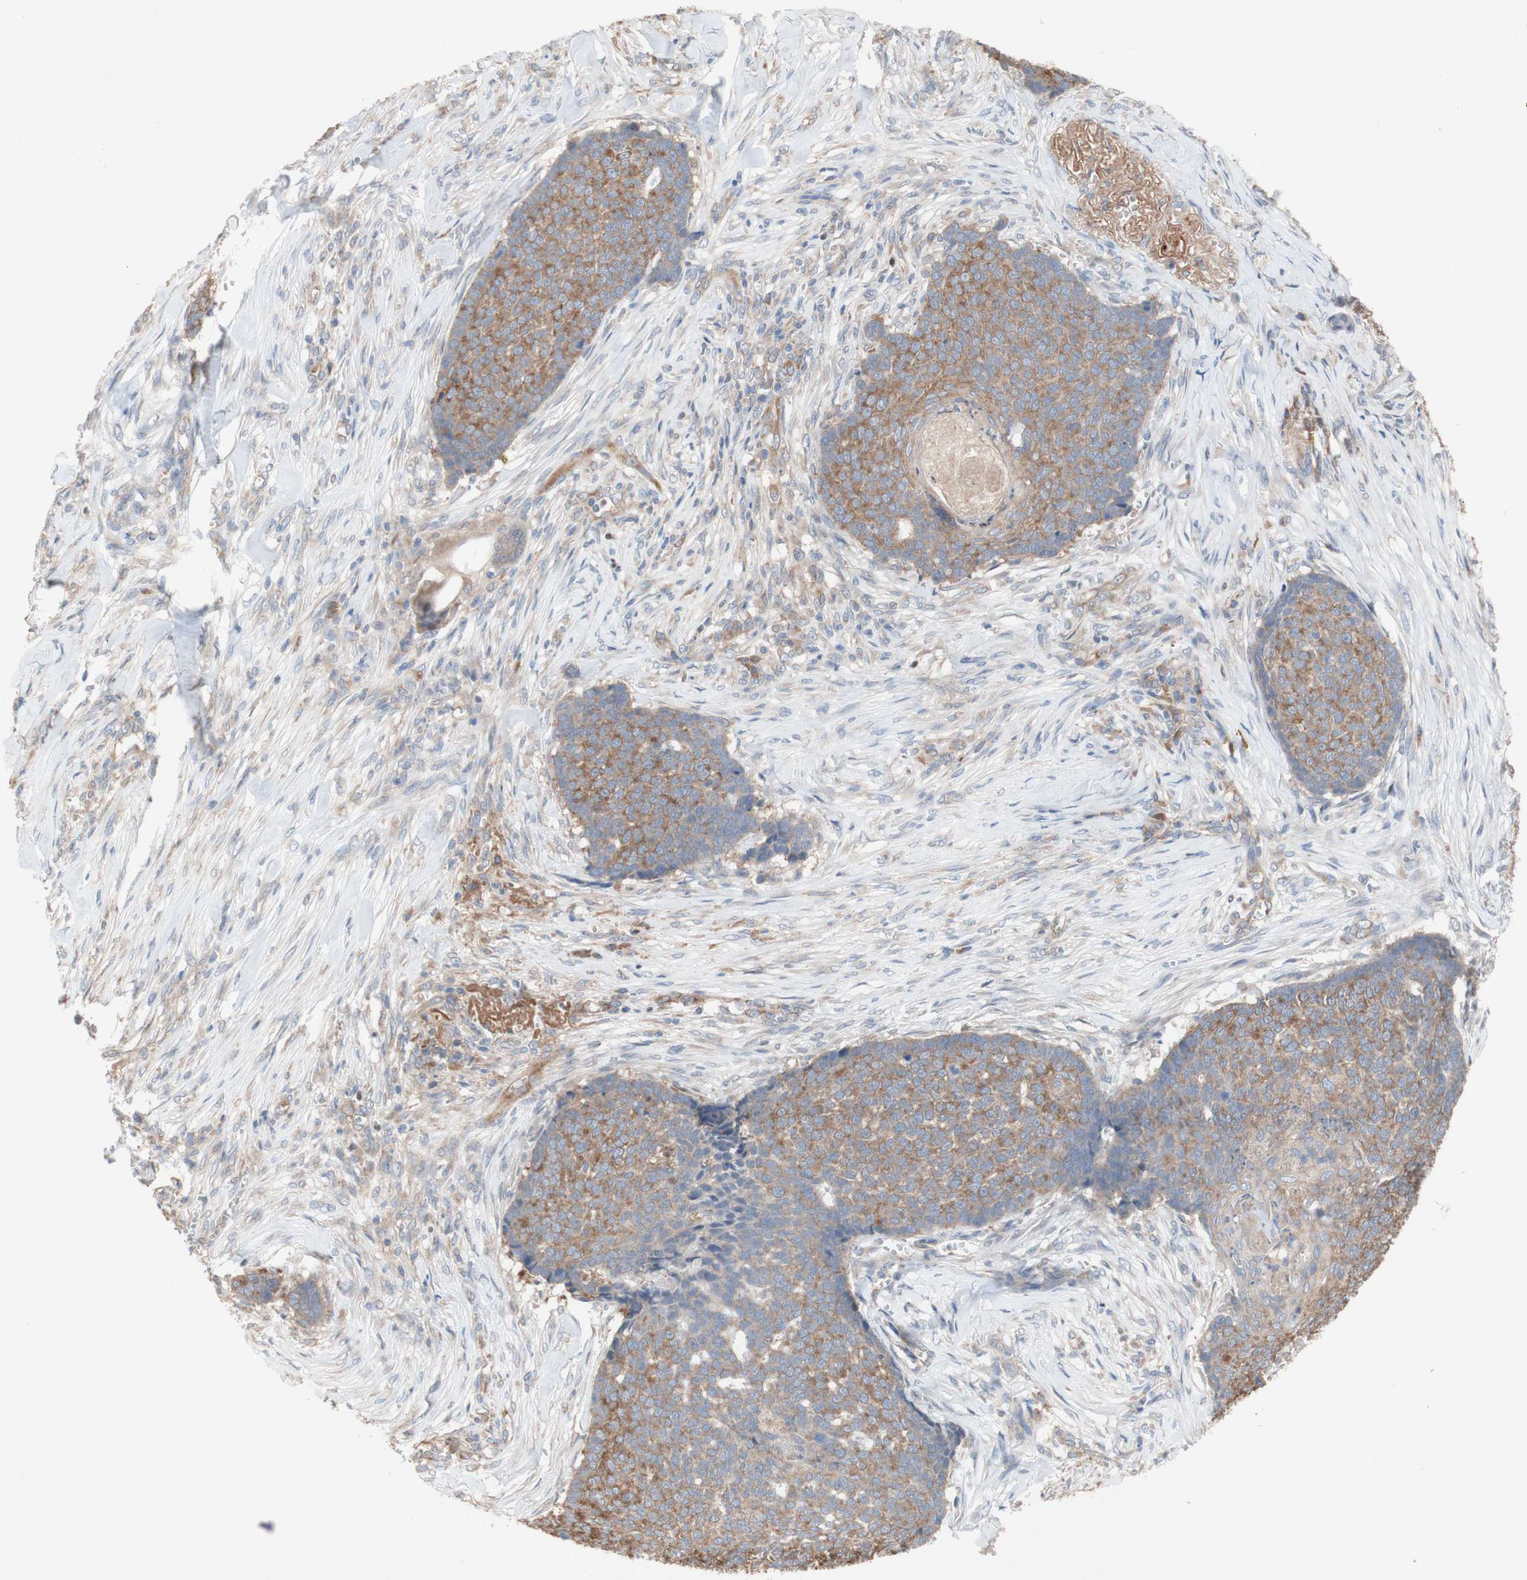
{"staining": {"intensity": "moderate", "quantity": ">75%", "location": "cytoplasmic/membranous"}, "tissue": "skin cancer", "cell_type": "Tumor cells", "image_type": "cancer", "snomed": [{"axis": "morphology", "description": "Basal cell carcinoma"}, {"axis": "topography", "description": "Skin"}], "caption": "High-magnification brightfield microscopy of skin basal cell carcinoma stained with DAB (3,3'-diaminobenzidine) (brown) and counterstained with hematoxylin (blue). tumor cells exhibit moderate cytoplasmic/membranous staining is seen in approximately>75% of cells.", "gene": "PDGFB", "patient": {"sex": "male", "age": 84}}